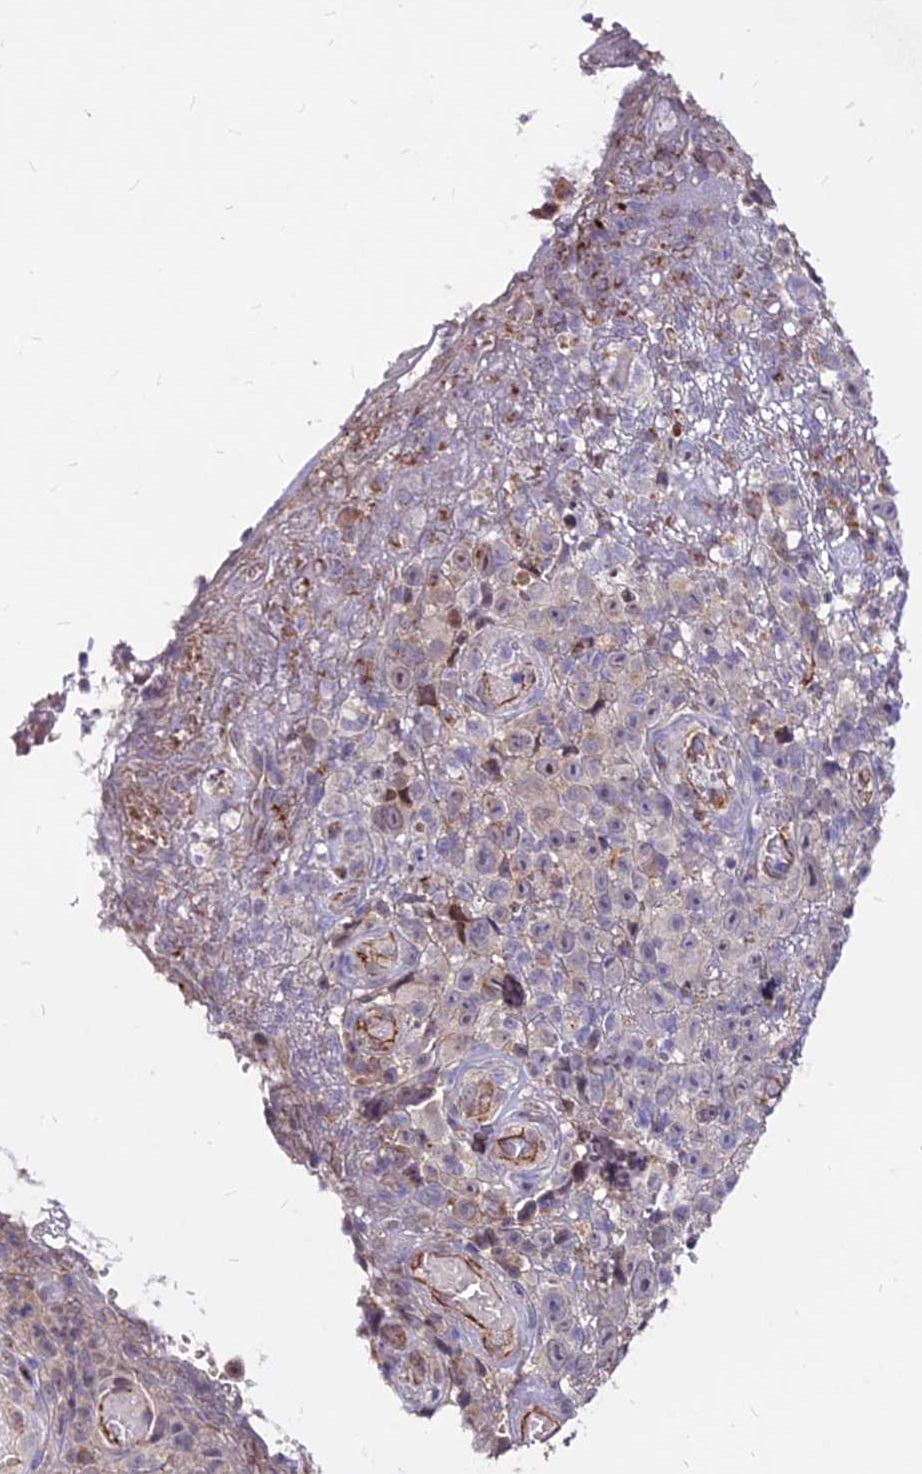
{"staining": {"intensity": "weak", "quantity": "<25%", "location": "nuclear"}, "tissue": "melanoma", "cell_type": "Tumor cells", "image_type": "cancer", "snomed": [{"axis": "morphology", "description": "Malignant melanoma, NOS"}, {"axis": "topography", "description": "Skin"}], "caption": "DAB immunohistochemical staining of malignant melanoma exhibits no significant expression in tumor cells.", "gene": "C11orf68", "patient": {"sex": "female", "age": 82}}